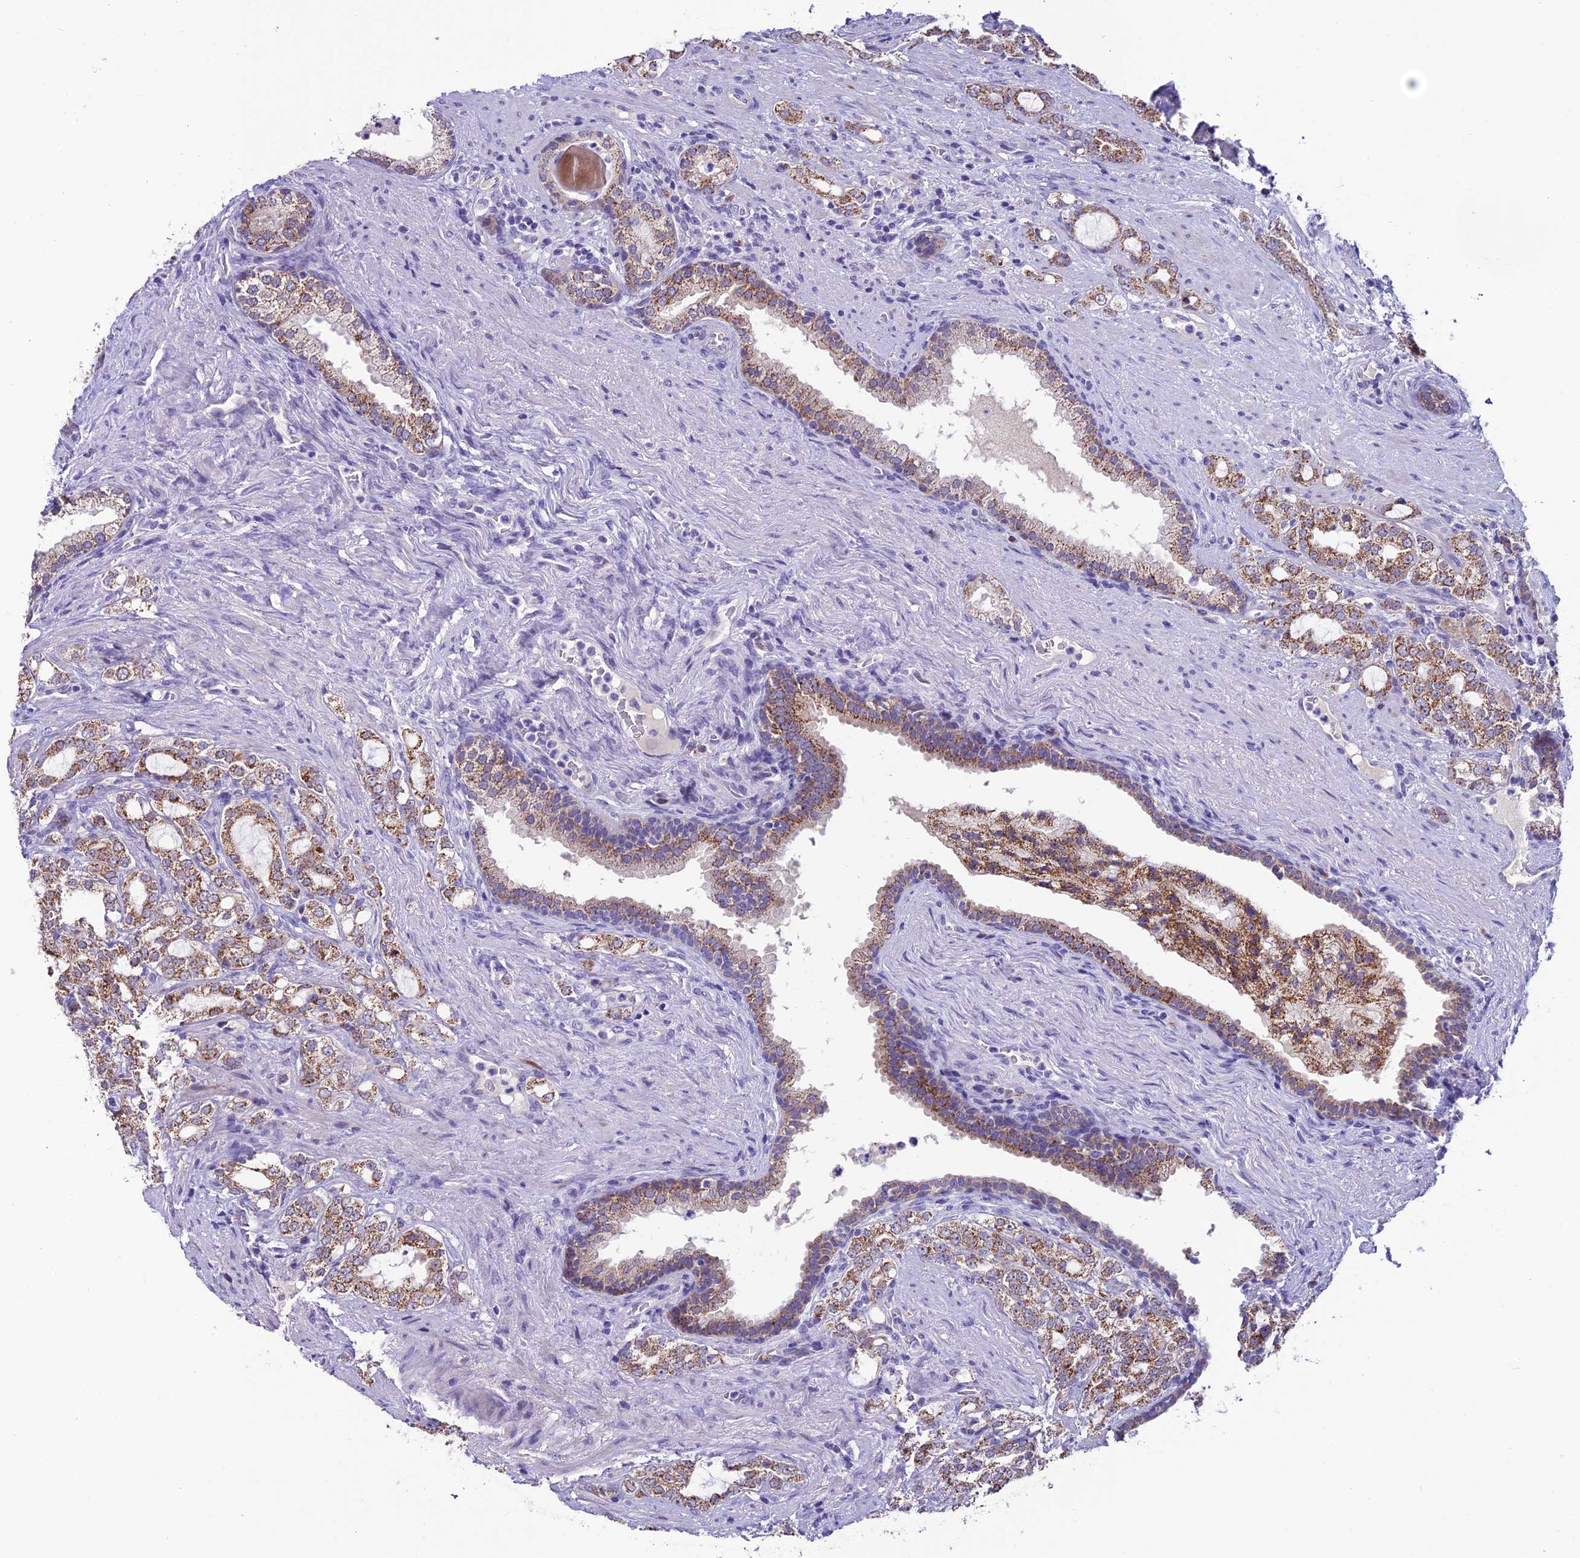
{"staining": {"intensity": "moderate", "quantity": ">75%", "location": "cytoplasmic/membranous"}, "tissue": "prostate cancer", "cell_type": "Tumor cells", "image_type": "cancer", "snomed": [{"axis": "morphology", "description": "Adenocarcinoma, High grade"}, {"axis": "topography", "description": "Prostate"}], "caption": "A brown stain shows moderate cytoplasmic/membranous expression of a protein in human prostate high-grade adenocarcinoma tumor cells. The protein of interest is stained brown, and the nuclei are stained in blue (DAB (3,3'-diaminobenzidine) IHC with brightfield microscopy, high magnification).", "gene": "SLC10A1", "patient": {"sex": "male", "age": 64}}